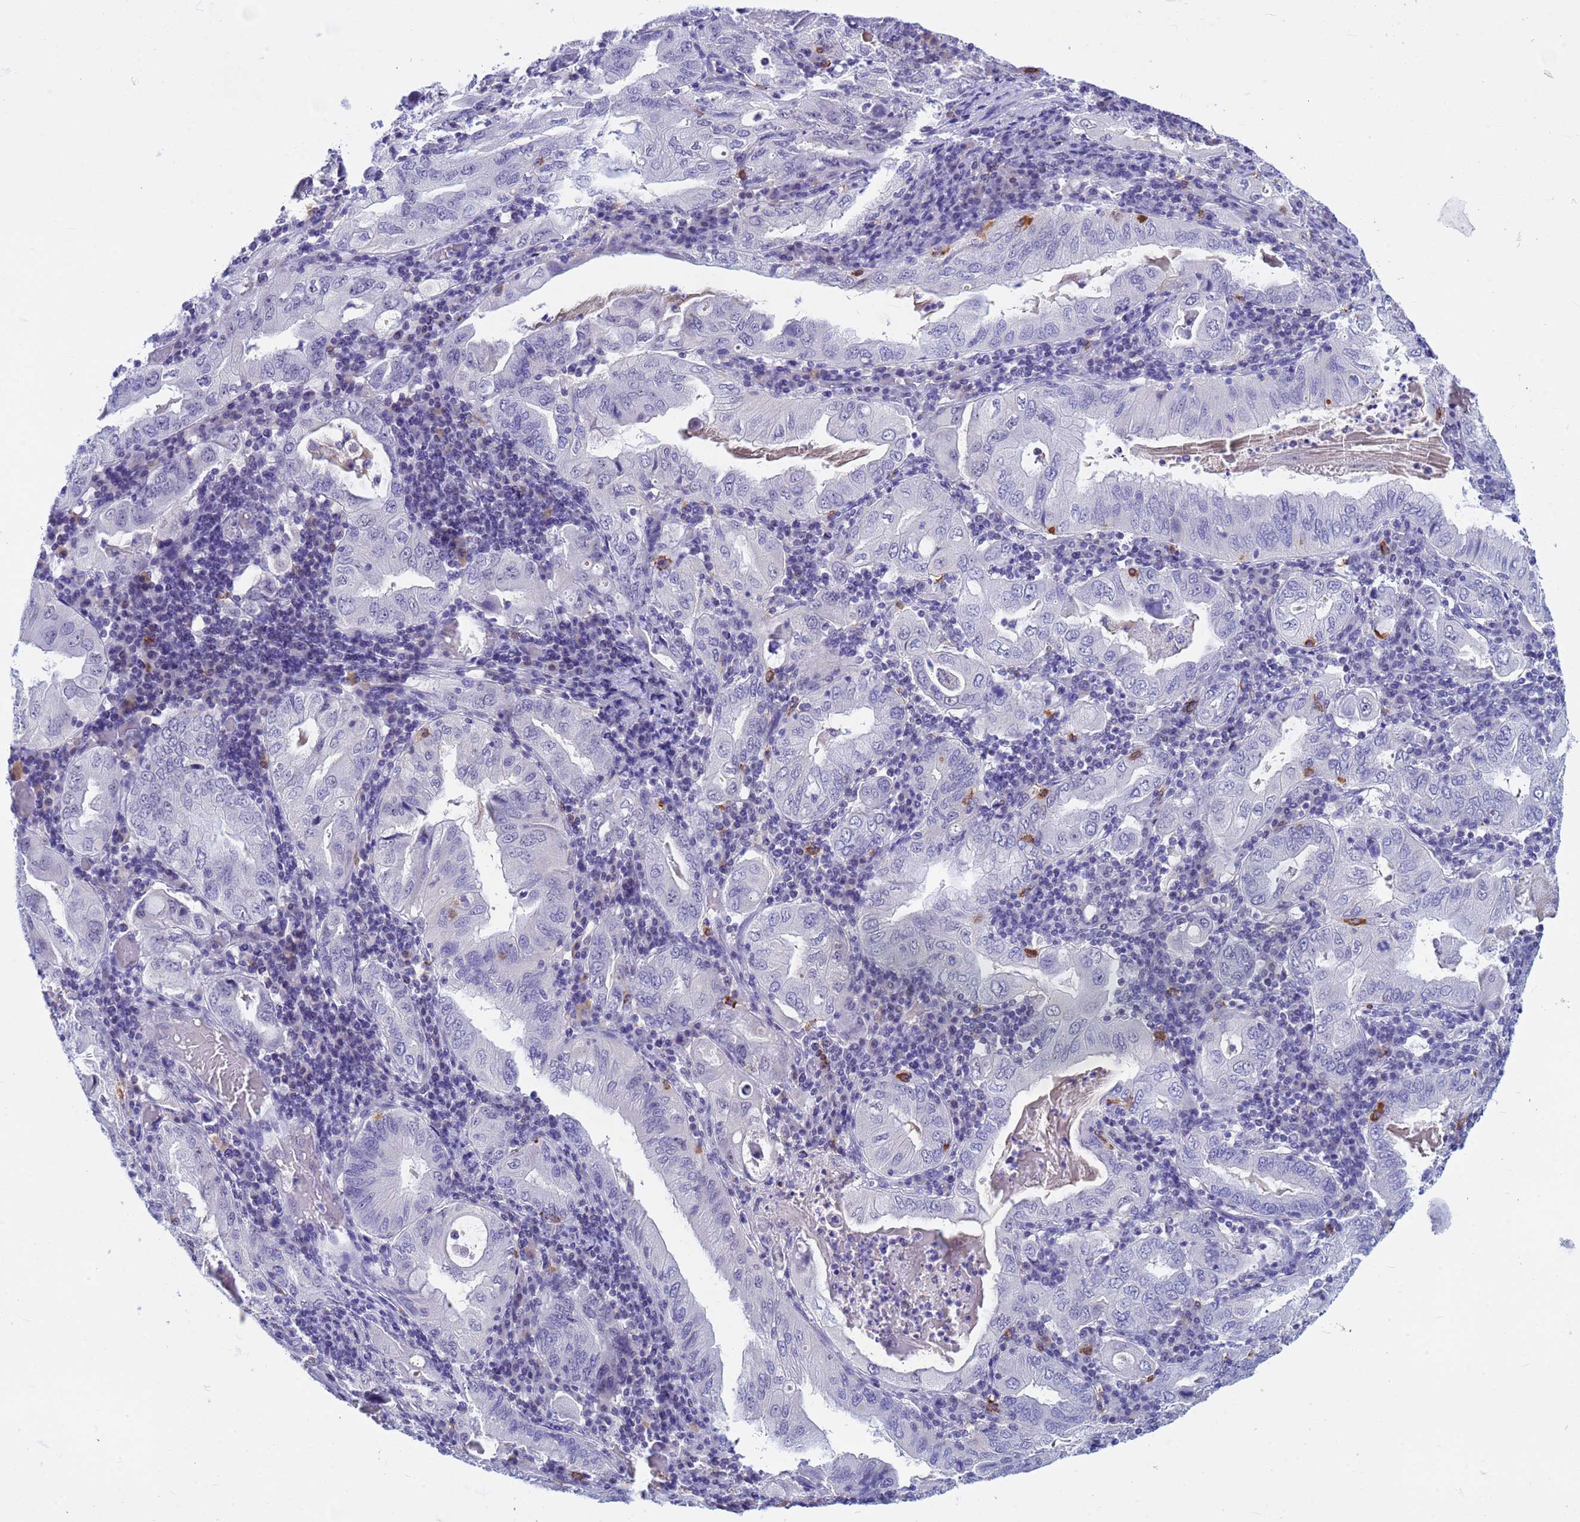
{"staining": {"intensity": "negative", "quantity": "none", "location": "none"}, "tissue": "stomach cancer", "cell_type": "Tumor cells", "image_type": "cancer", "snomed": [{"axis": "morphology", "description": "Normal tissue, NOS"}, {"axis": "morphology", "description": "Adenocarcinoma, NOS"}, {"axis": "topography", "description": "Esophagus"}, {"axis": "topography", "description": "Stomach, upper"}, {"axis": "topography", "description": "Peripheral nerve tissue"}], "caption": "There is no significant positivity in tumor cells of stomach cancer.", "gene": "DMRTC2", "patient": {"sex": "male", "age": 62}}